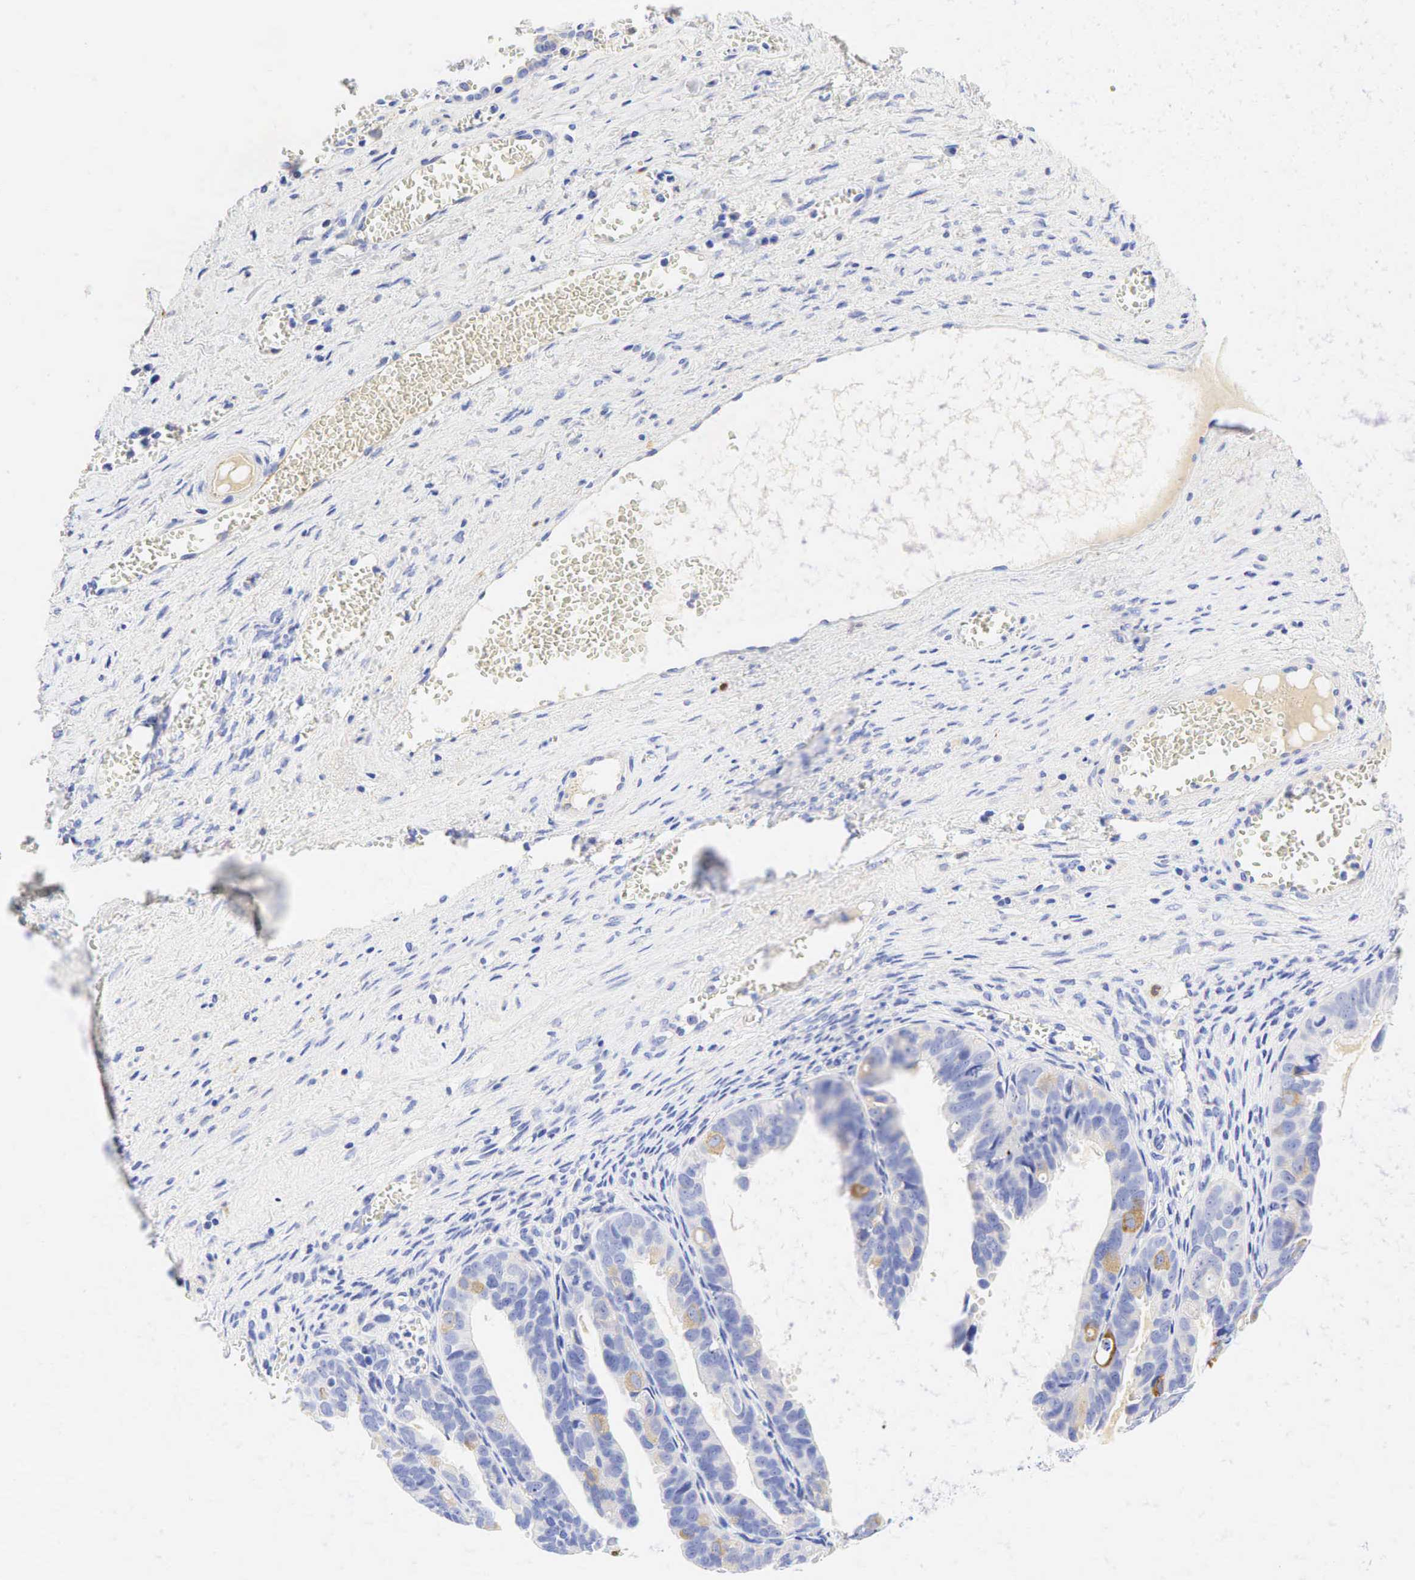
{"staining": {"intensity": "moderate", "quantity": "25%-75%", "location": "cytoplasmic/membranous"}, "tissue": "ovarian cancer", "cell_type": "Tumor cells", "image_type": "cancer", "snomed": [{"axis": "morphology", "description": "Carcinoma, endometroid"}, {"axis": "topography", "description": "Ovary"}], "caption": "Brown immunohistochemical staining in endometroid carcinoma (ovarian) shows moderate cytoplasmic/membranous expression in approximately 25%-75% of tumor cells.", "gene": "TNFRSF8", "patient": {"sex": "female", "age": 85}}